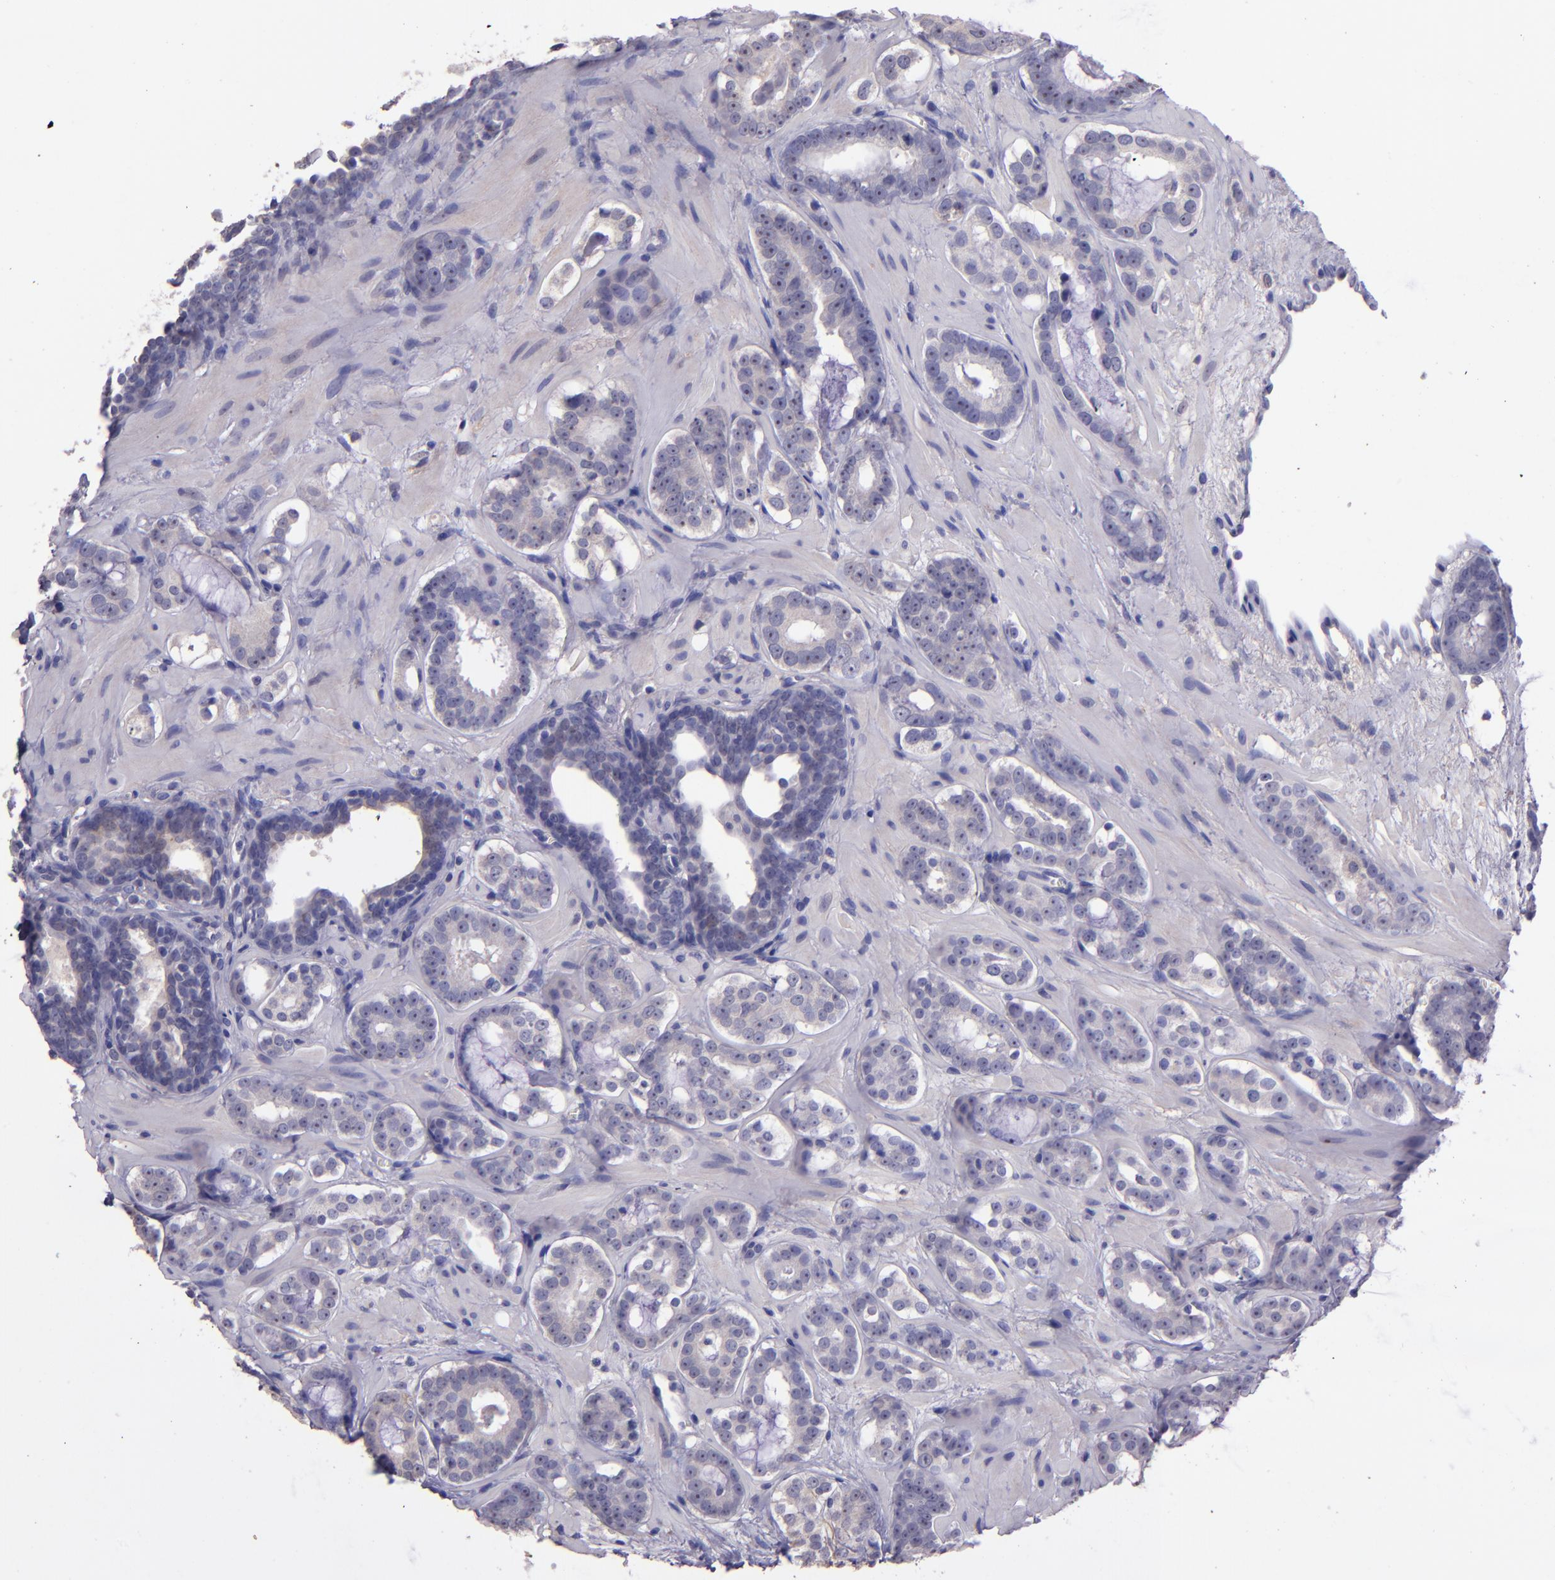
{"staining": {"intensity": "negative", "quantity": "none", "location": "none"}, "tissue": "prostate cancer", "cell_type": "Tumor cells", "image_type": "cancer", "snomed": [{"axis": "morphology", "description": "Adenocarcinoma, Low grade"}, {"axis": "topography", "description": "Prostate"}], "caption": "There is no significant positivity in tumor cells of prostate cancer (low-grade adenocarcinoma).", "gene": "PAPPA", "patient": {"sex": "male", "age": 57}}